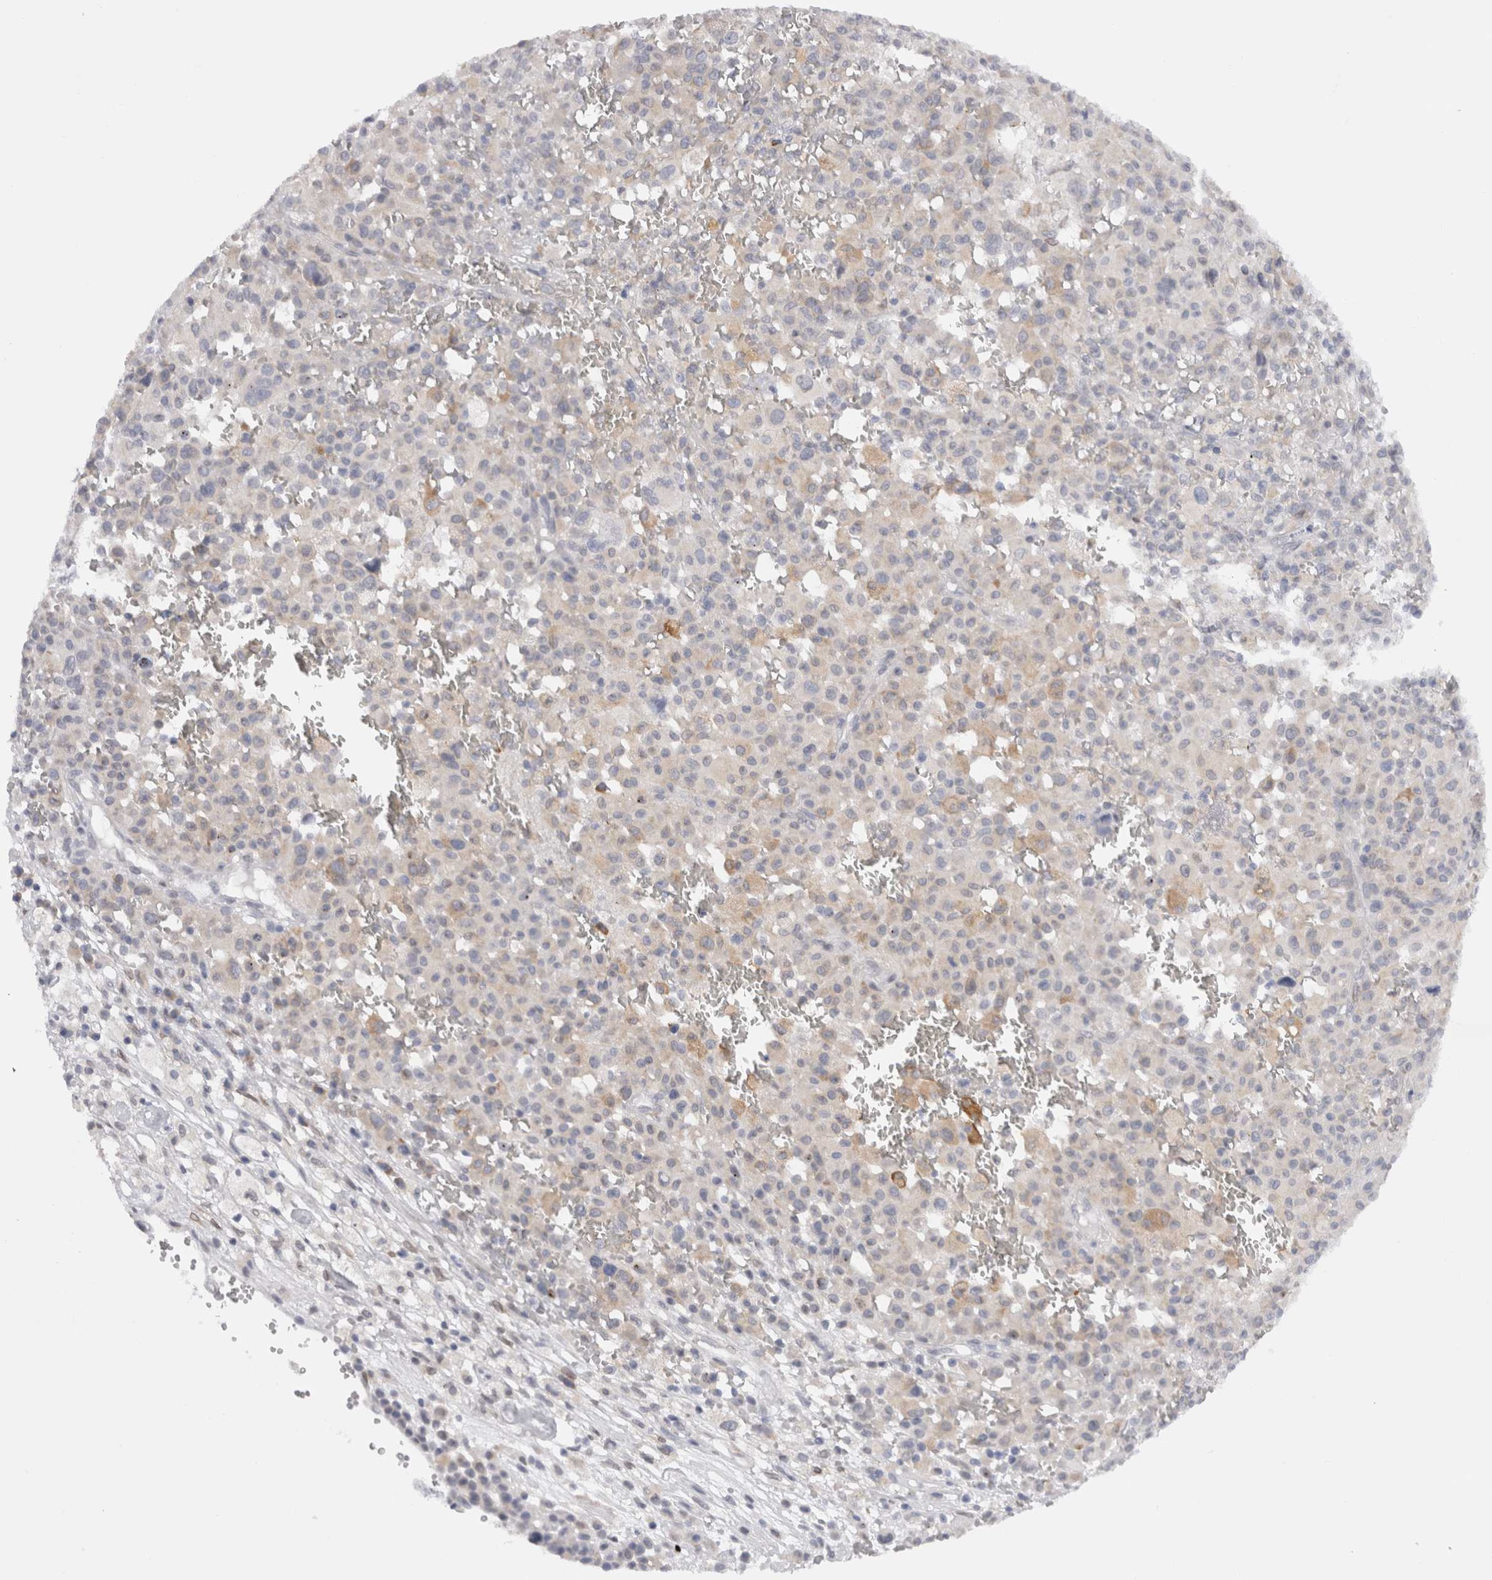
{"staining": {"intensity": "weak", "quantity": "<25%", "location": "cytoplasmic/membranous"}, "tissue": "melanoma", "cell_type": "Tumor cells", "image_type": "cancer", "snomed": [{"axis": "morphology", "description": "Malignant melanoma, Metastatic site"}, {"axis": "topography", "description": "Skin"}], "caption": "An IHC micrograph of melanoma is shown. There is no staining in tumor cells of melanoma.", "gene": "VCPIP1", "patient": {"sex": "female", "age": 74}}